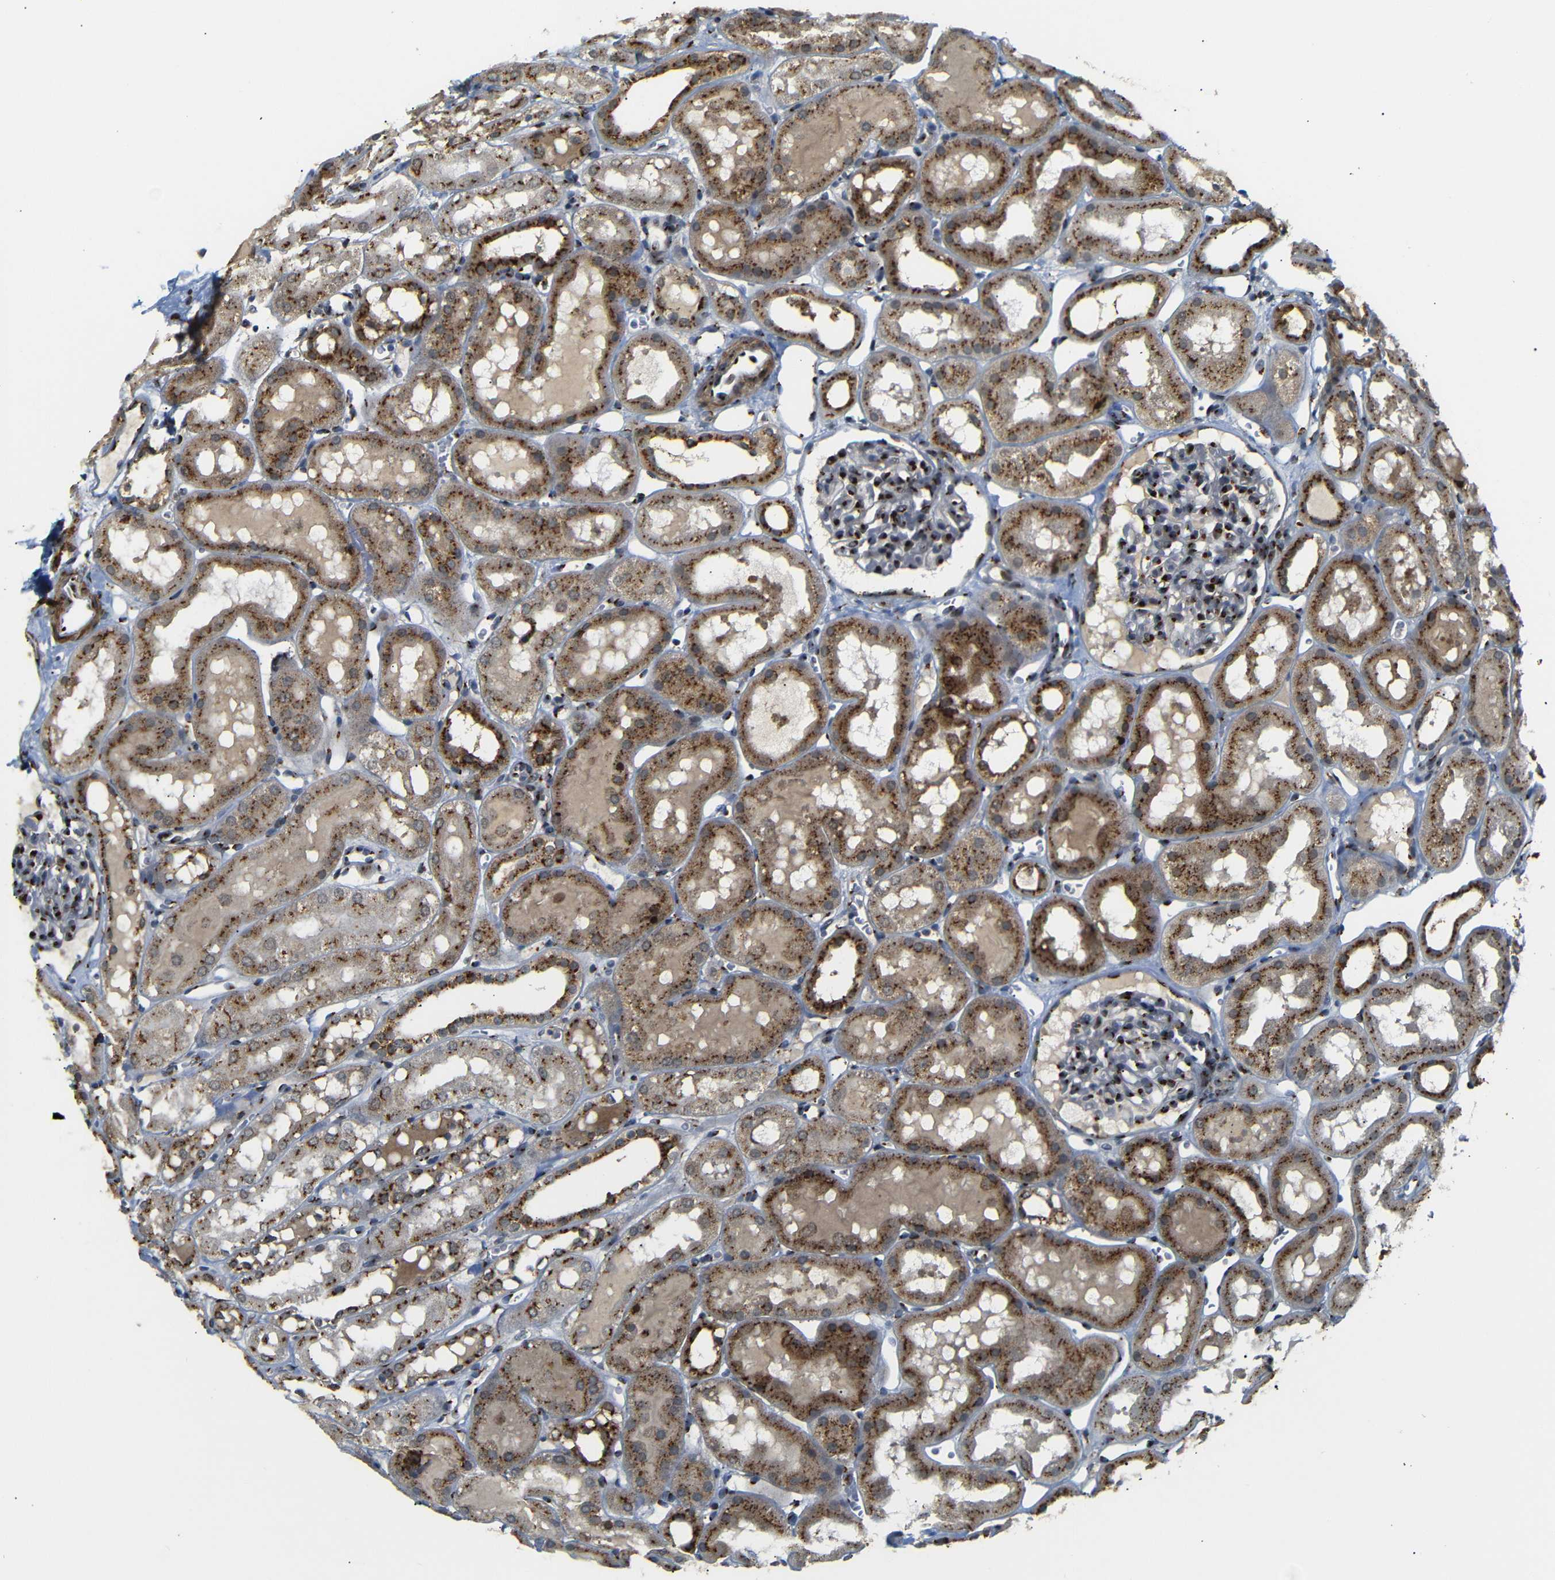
{"staining": {"intensity": "strong", "quantity": "<25%", "location": "cytoplasmic/membranous"}, "tissue": "kidney", "cell_type": "Cells in glomeruli", "image_type": "normal", "snomed": [{"axis": "morphology", "description": "Normal tissue, NOS"}, {"axis": "topography", "description": "Kidney"}, {"axis": "topography", "description": "Urinary bladder"}], "caption": "A high-resolution micrograph shows immunohistochemistry staining of benign kidney, which demonstrates strong cytoplasmic/membranous staining in approximately <25% of cells in glomeruli.", "gene": "TGOLN2", "patient": {"sex": "male", "age": 16}}